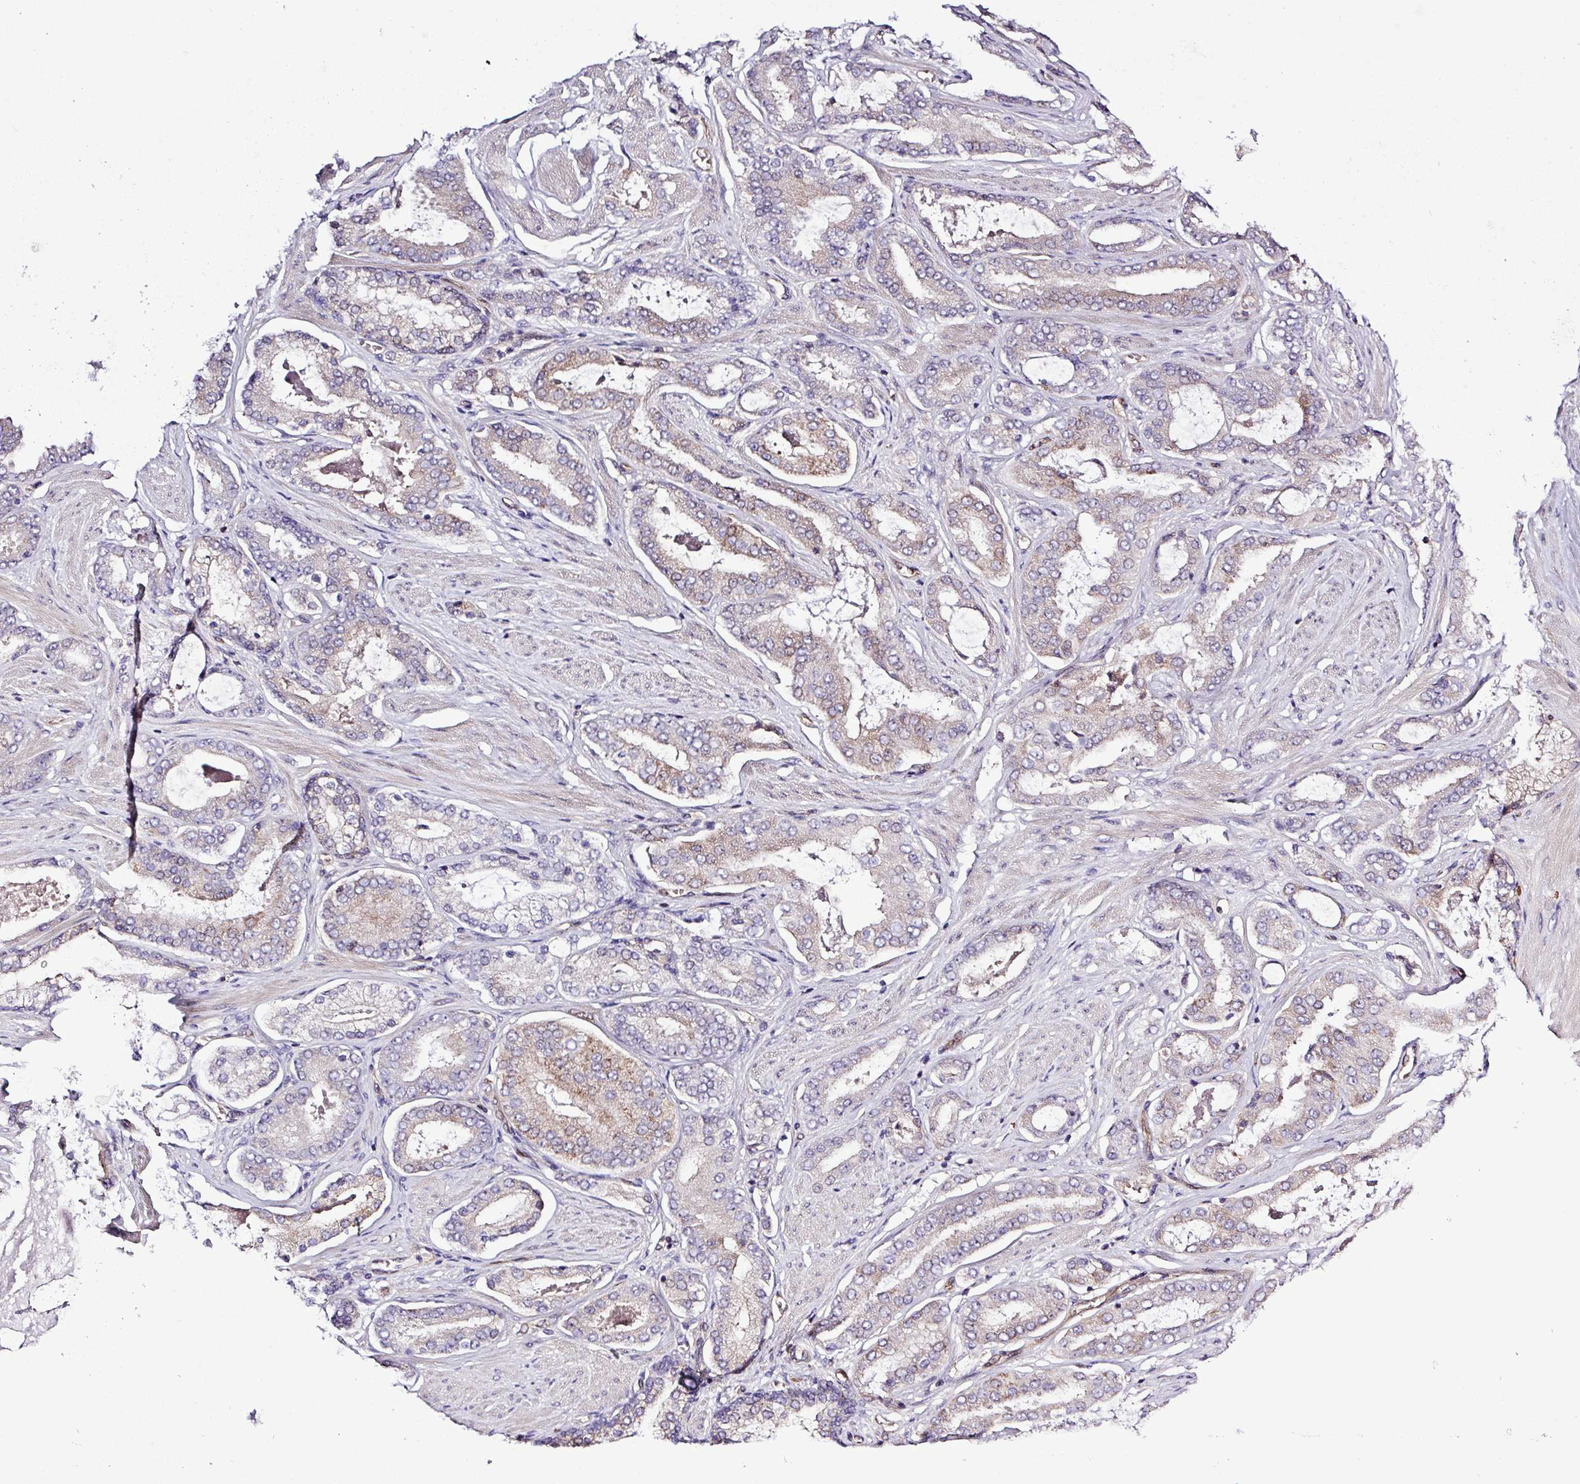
{"staining": {"intensity": "weak", "quantity": "<25%", "location": "cytoplasmic/membranous"}, "tissue": "prostate cancer", "cell_type": "Tumor cells", "image_type": "cancer", "snomed": [{"axis": "morphology", "description": "Adenocarcinoma, Low grade"}, {"axis": "topography", "description": "Prostate"}], "caption": "There is no significant positivity in tumor cells of adenocarcinoma (low-grade) (prostate).", "gene": "CARHSP1", "patient": {"sex": "male", "age": 42}}